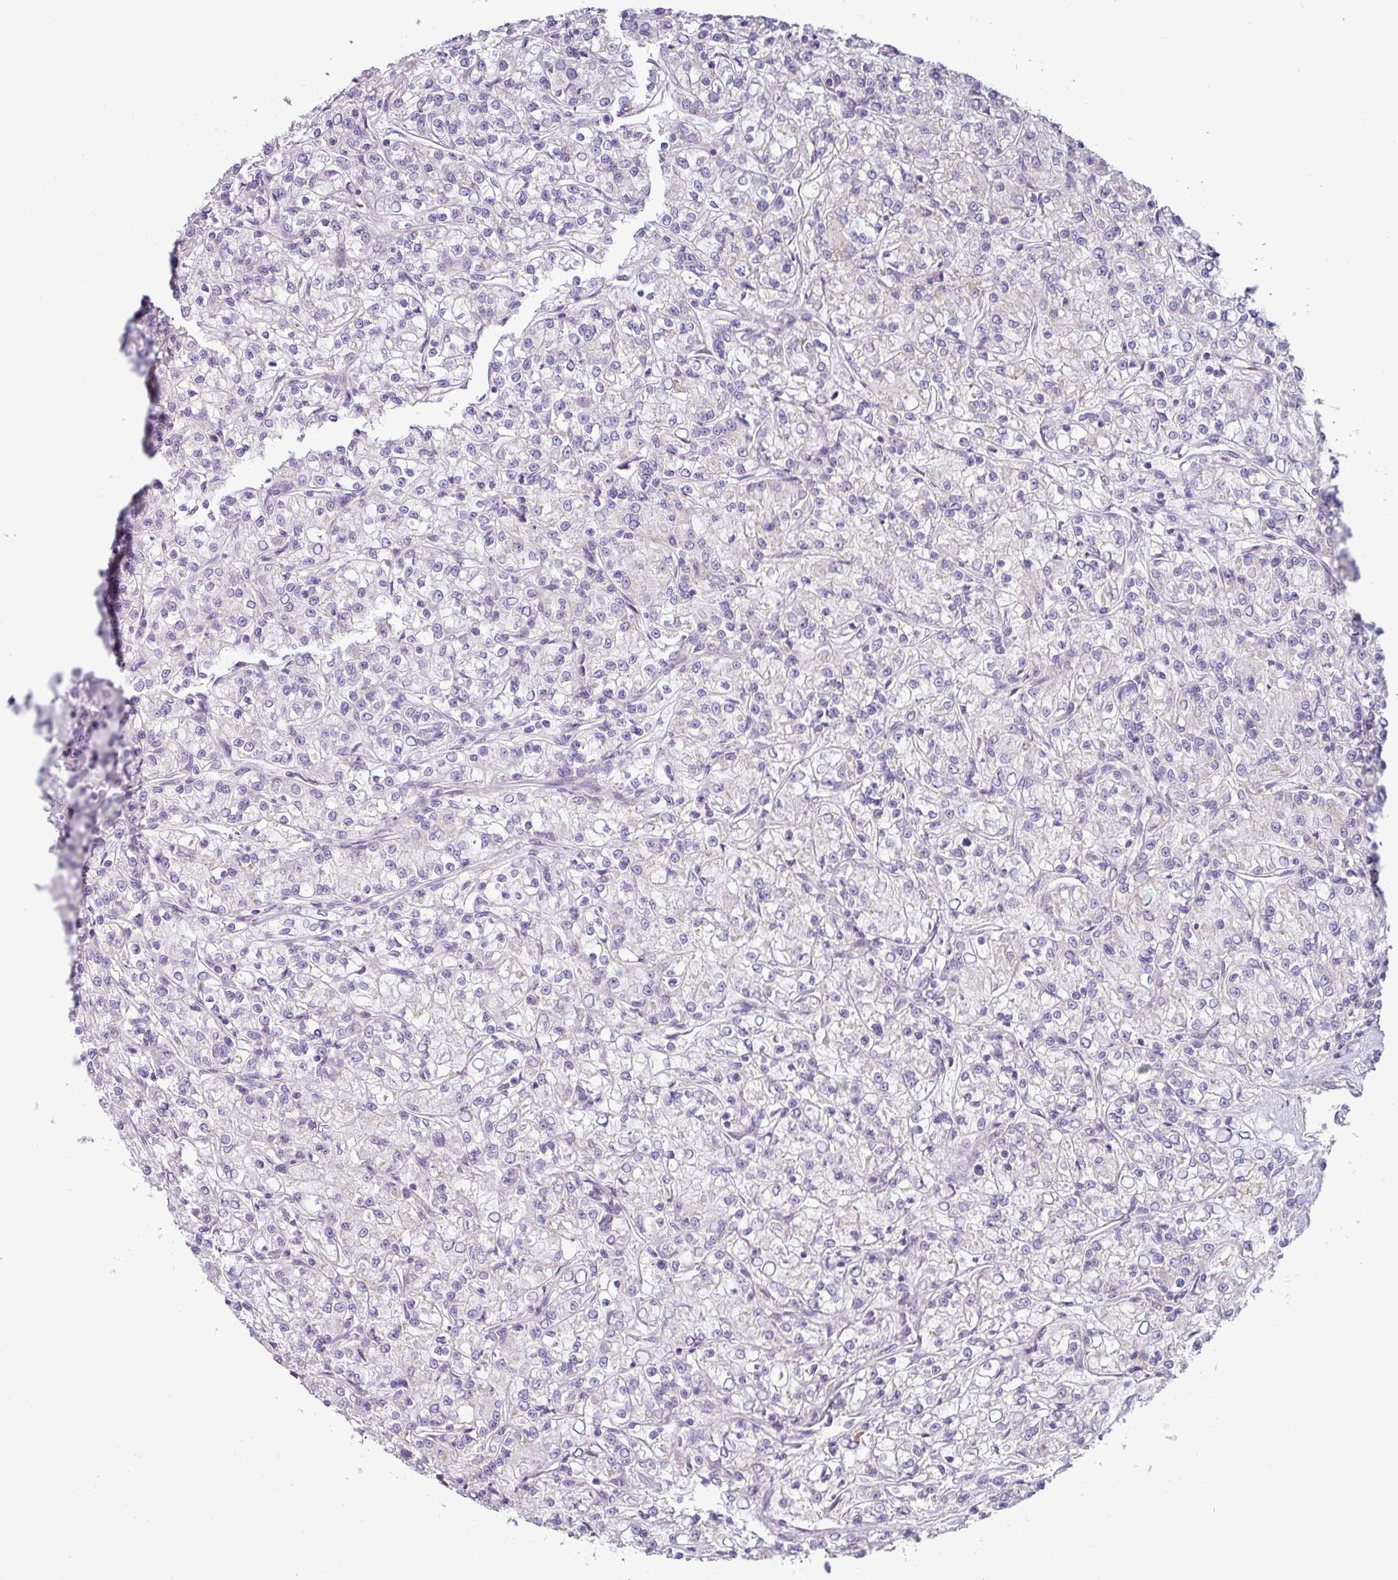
{"staining": {"intensity": "negative", "quantity": "none", "location": "none"}, "tissue": "renal cancer", "cell_type": "Tumor cells", "image_type": "cancer", "snomed": [{"axis": "morphology", "description": "Adenocarcinoma, NOS"}, {"axis": "topography", "description": "Kidney"}], "caption": "Tumor cells are negative for protein expression in human renal cancer.", "gene": "RGS16", "patient": {"sex": "female", "age": 59}}